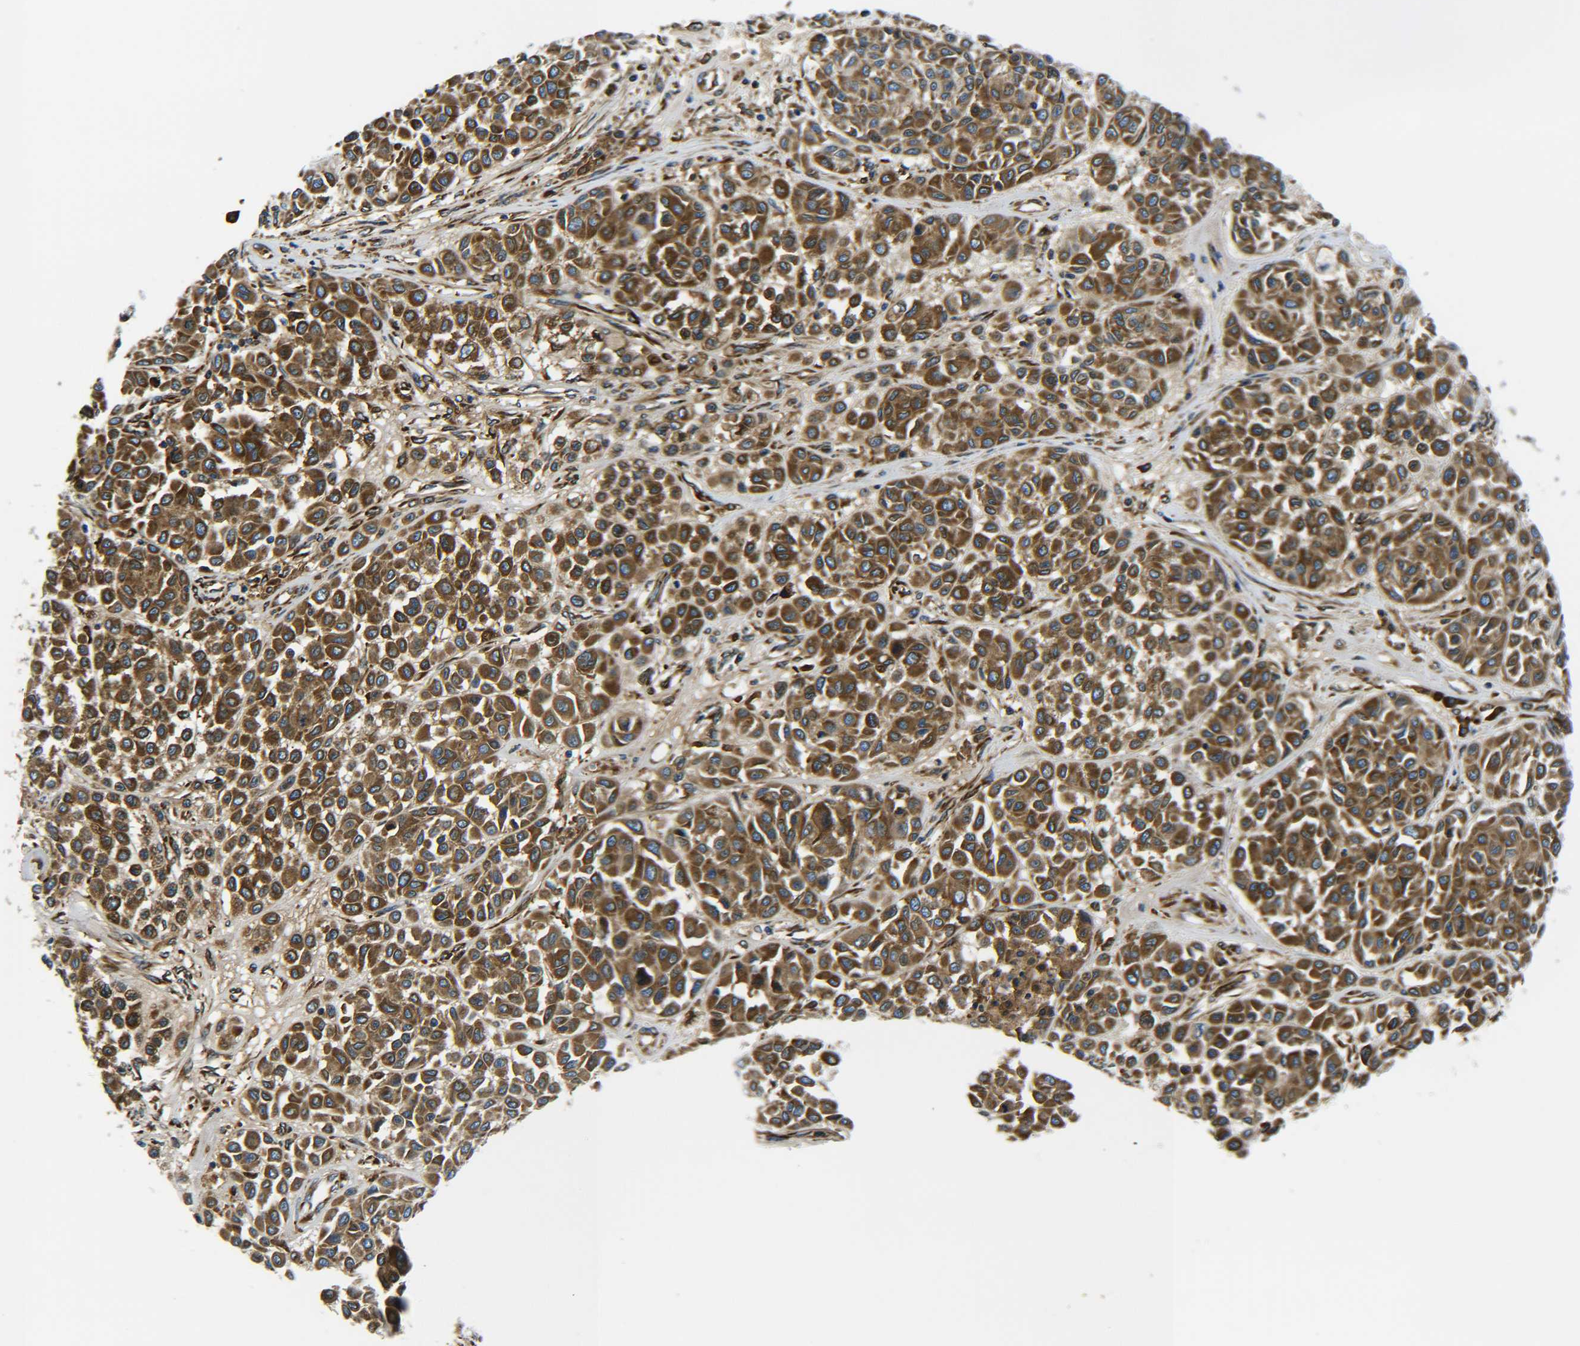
{"staining": {"intensity": "strong", "quantity": ">75%", "location": "cytoplasmic/membranous"}, "tissue": "melanoma", "cell_type": "Tumor cells", "image_type": "cancer", "snomed": [{"axis": "morphology", "description": "Malignant melanoma, Metastatic site"}, {"axis": "topography", "description": "Soft tissue"}], "caption": "Malignant melanoma (metastatic site) stained with immunohistochemistry exhibits strong cytoplasmic/membranous positivity in about >75% of tumor cells.", "gene": "PREB", "patient": {"sex": "male", "age": 41}}